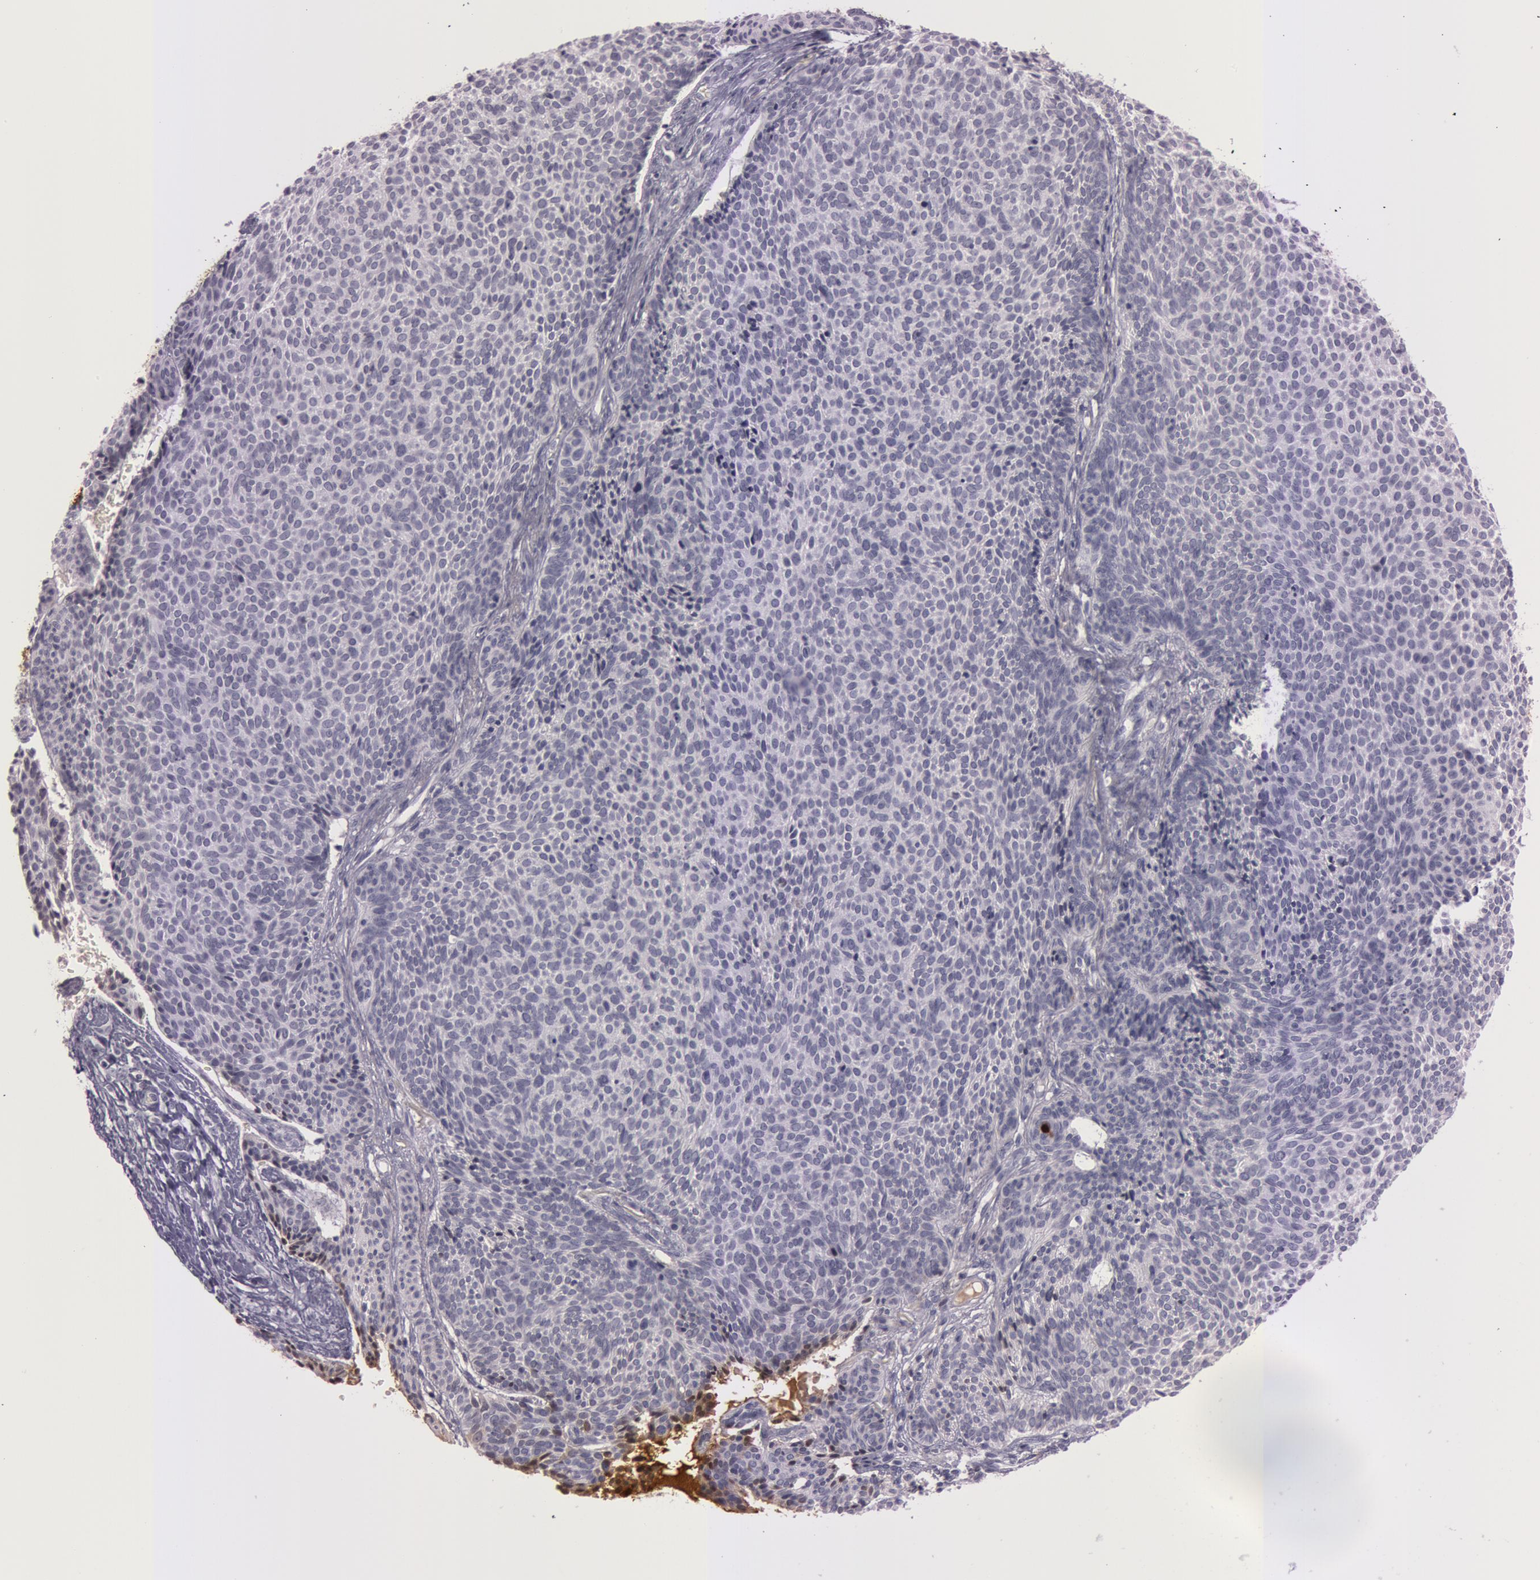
{"staining": {"intensity": "negative", "quantity": "none", "location": "none"}, "tissue": "skin cancer", "cell_type": "Tumor cells", "image_type": "cancer", "snomed": [{"axis": "morphology", "description": "Basal cell carcinoma"}, {"axis": "topography", "description": "Skin"}], "caption": "High power microscopy histopathology image of an immunohistochemistry (IHC) image of skin cancer (basal cell carcinoma), revealing no significant staining in tumor cells. Nuclei are stained in blue.", "gene": "S100A7", "patient": {"sex": "male", "age": 84}}